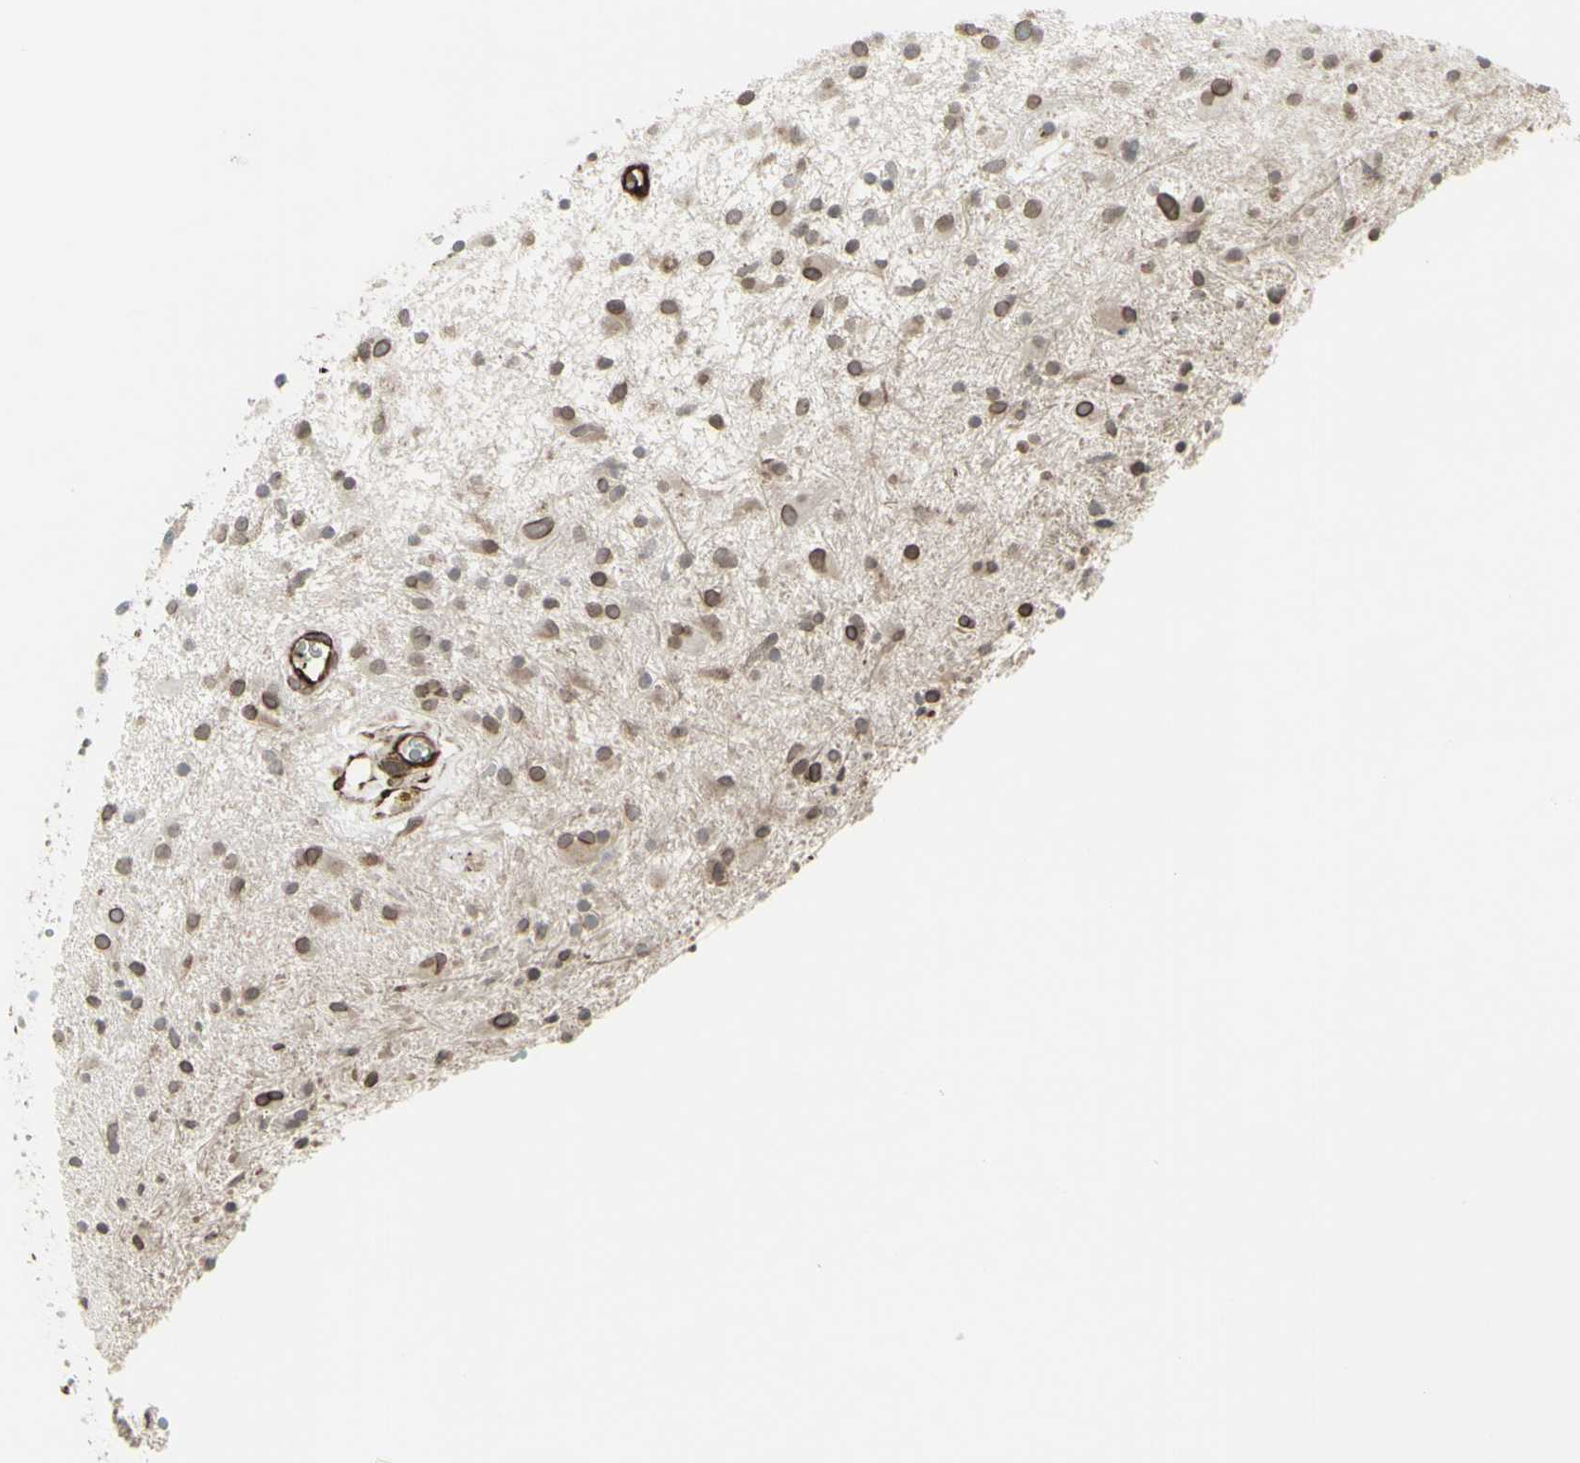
{"staining": {"intensity": "moderate", "quantity": ">75%", "location": "cytoplasmic/membranous,nuclear"}, "tissue": "glioma", "cell_type": "Tumor cells", "image_type": "cancer", "snomed": [{"axis": "morphology", "description": "Glioma, malignant, High grade"}, {"axis": "topography", "description": "Brain"}], "caption": "There is medium levels of moderate cytoplasmic/membranous and nuclear positivity in tumor cells of glioma, as demonstrated by immunohistochemical staining (brown color).", "gene": "DTX3L", "patient": {"sex": "male", "age": 33}}